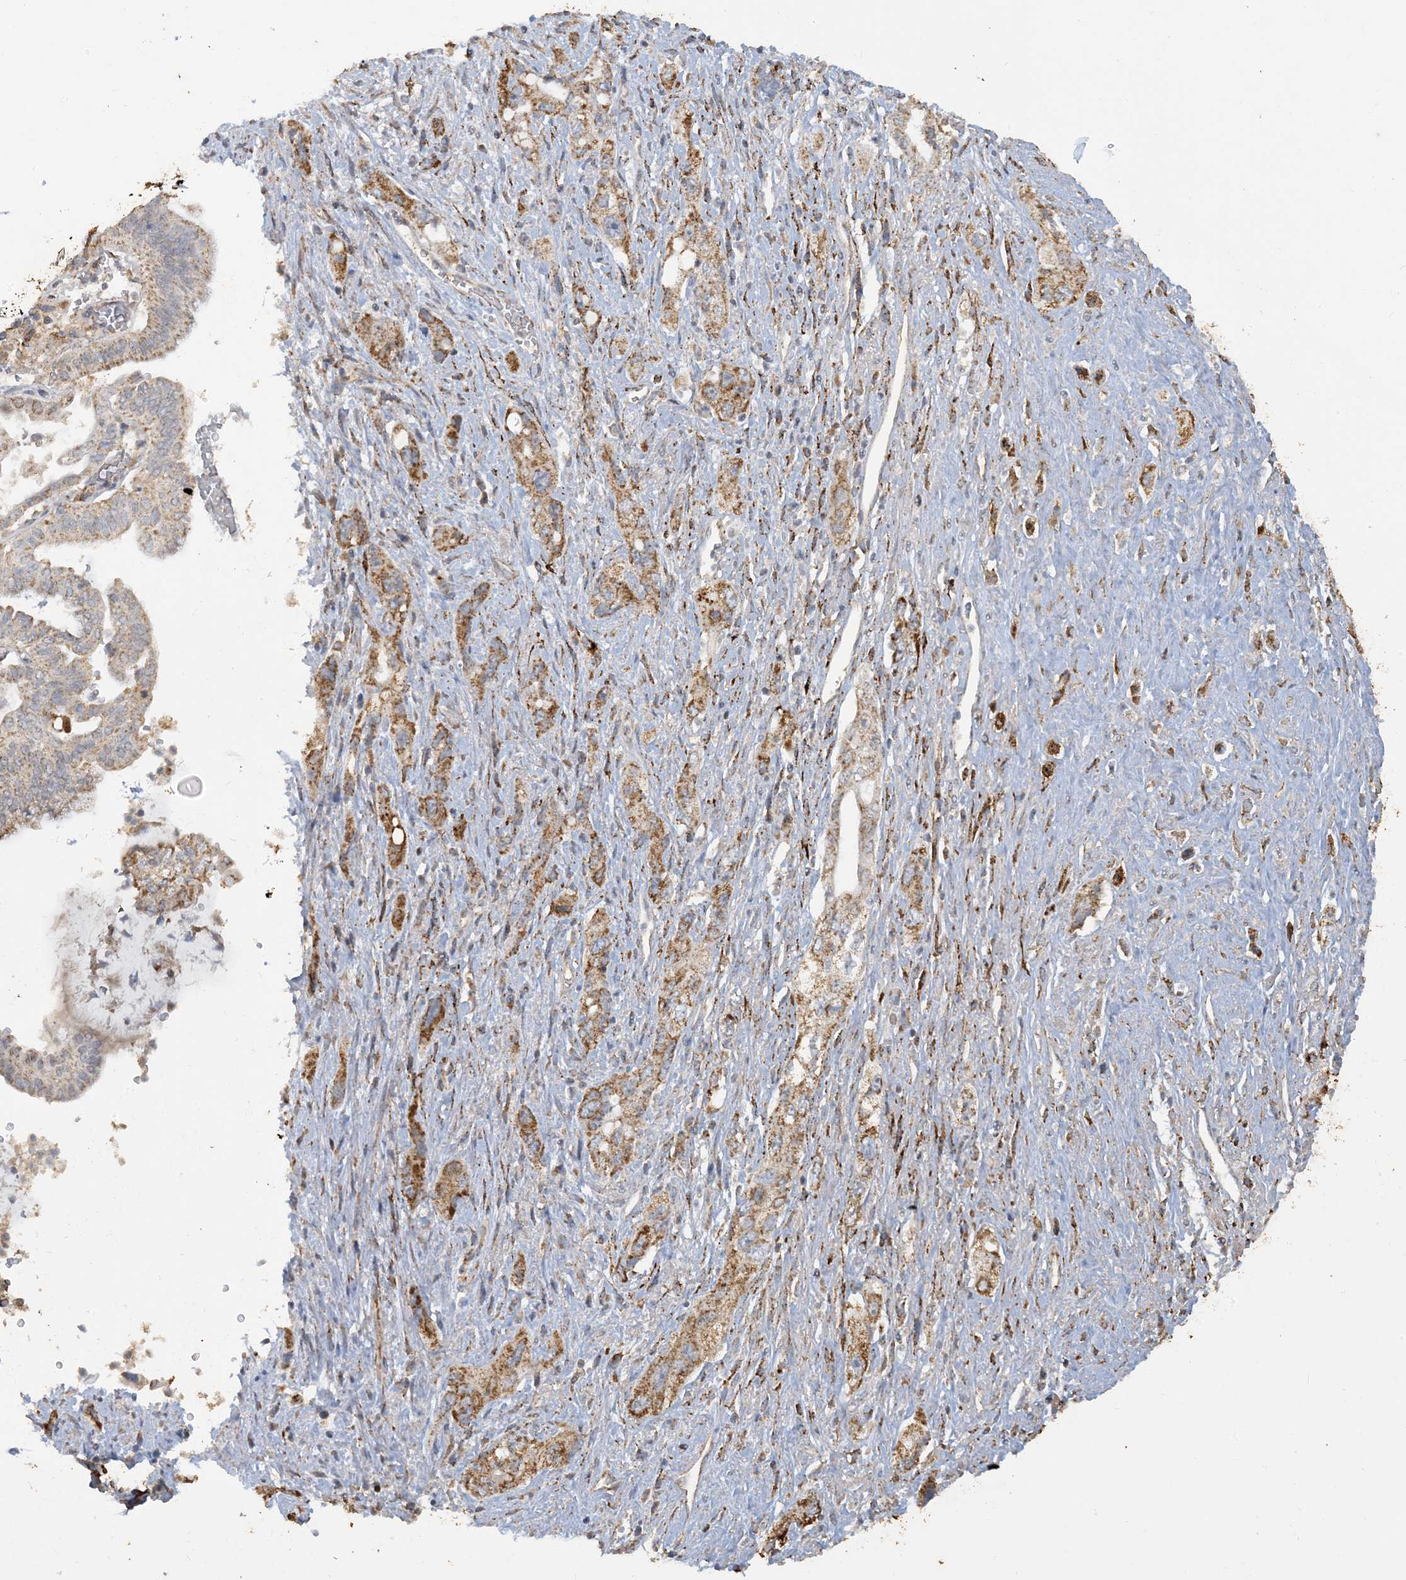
{"staining": {"intensity": "moderate", "quantity": ">75%", "location": "cytoplasmic/membranous"}, "tissue": "pancreatic cancer", "cell_type": "Tumor cells", "image_type": "cancer", "snomed": [{"axis": "morphology", "description": "Adenocarcinoma, NOS"}, {"axis": "topography", "description": "Pancreas"}], "caption": "Human adenocarcinoma (pancreatic) stained with a brown dye shows moderate cytoplasmic/membranous positive positivity in about >75% of tumor cells.", "gene": "SFMBT2", "patient": {"sex": "female", "age": 73}}